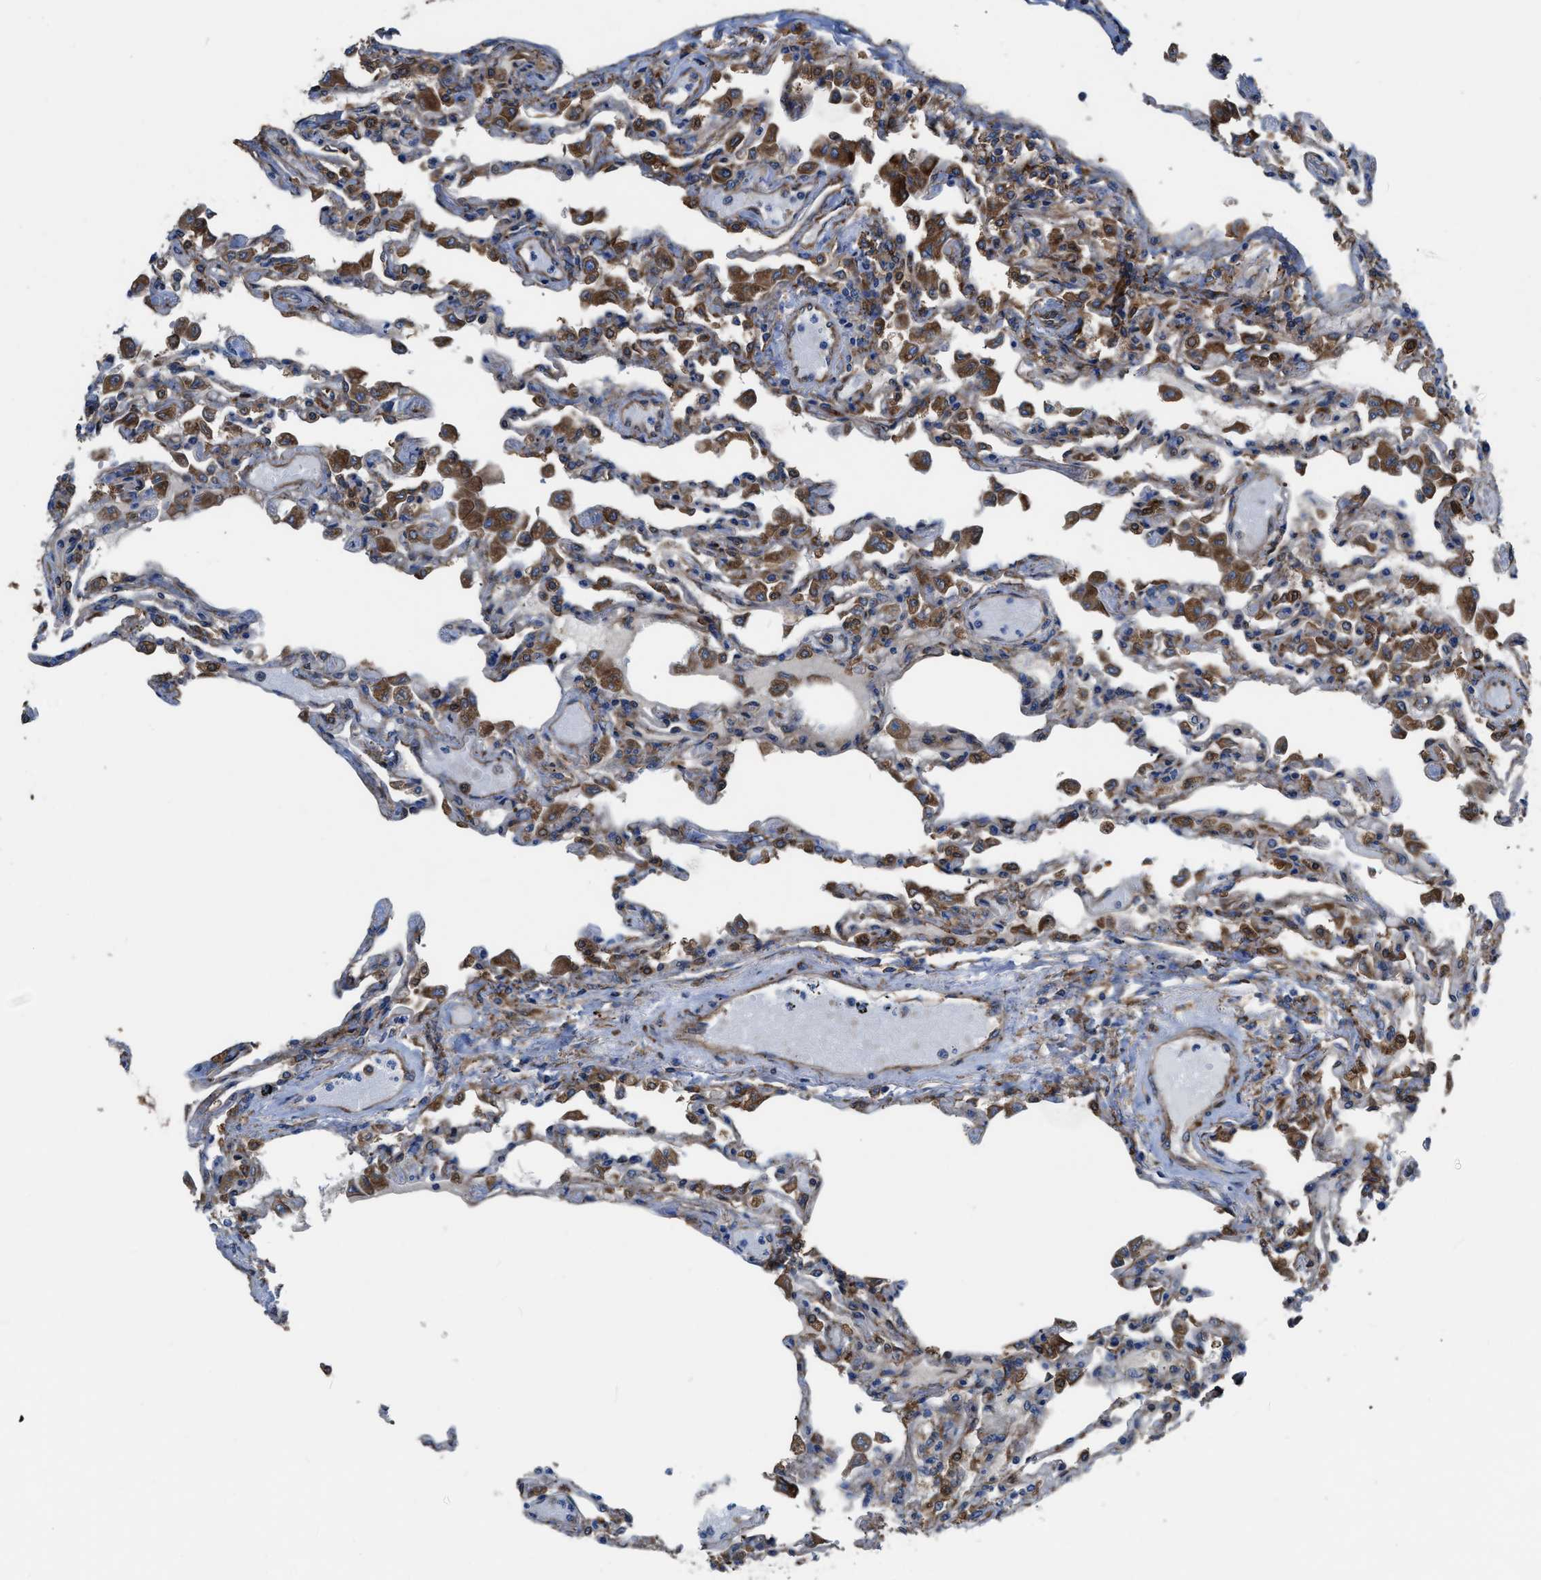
{"staining": {"intensity": "strong", "quantity": "25%-75%", "location": "cytoplasmic/membranous"}, "tissue": "lung", "cell_type": "Alveolar cells", "image_type": "normal", "snomed": [{"axis": "morphology", "description": "Normal tissue, NOS"}, {"axis": "topography", "description": "Bronchus"}, {"axis": "topography", "description": "Lung"}], "caption": "Strong cytoplasmic/membranous positivity for a protein is seen in approximately 25%-75% of alveolar cells of normal lung using immunohistochemistry (IHC).", "gene": "CAPRIN1", "patient": {"sex": "female", "age": 49}}